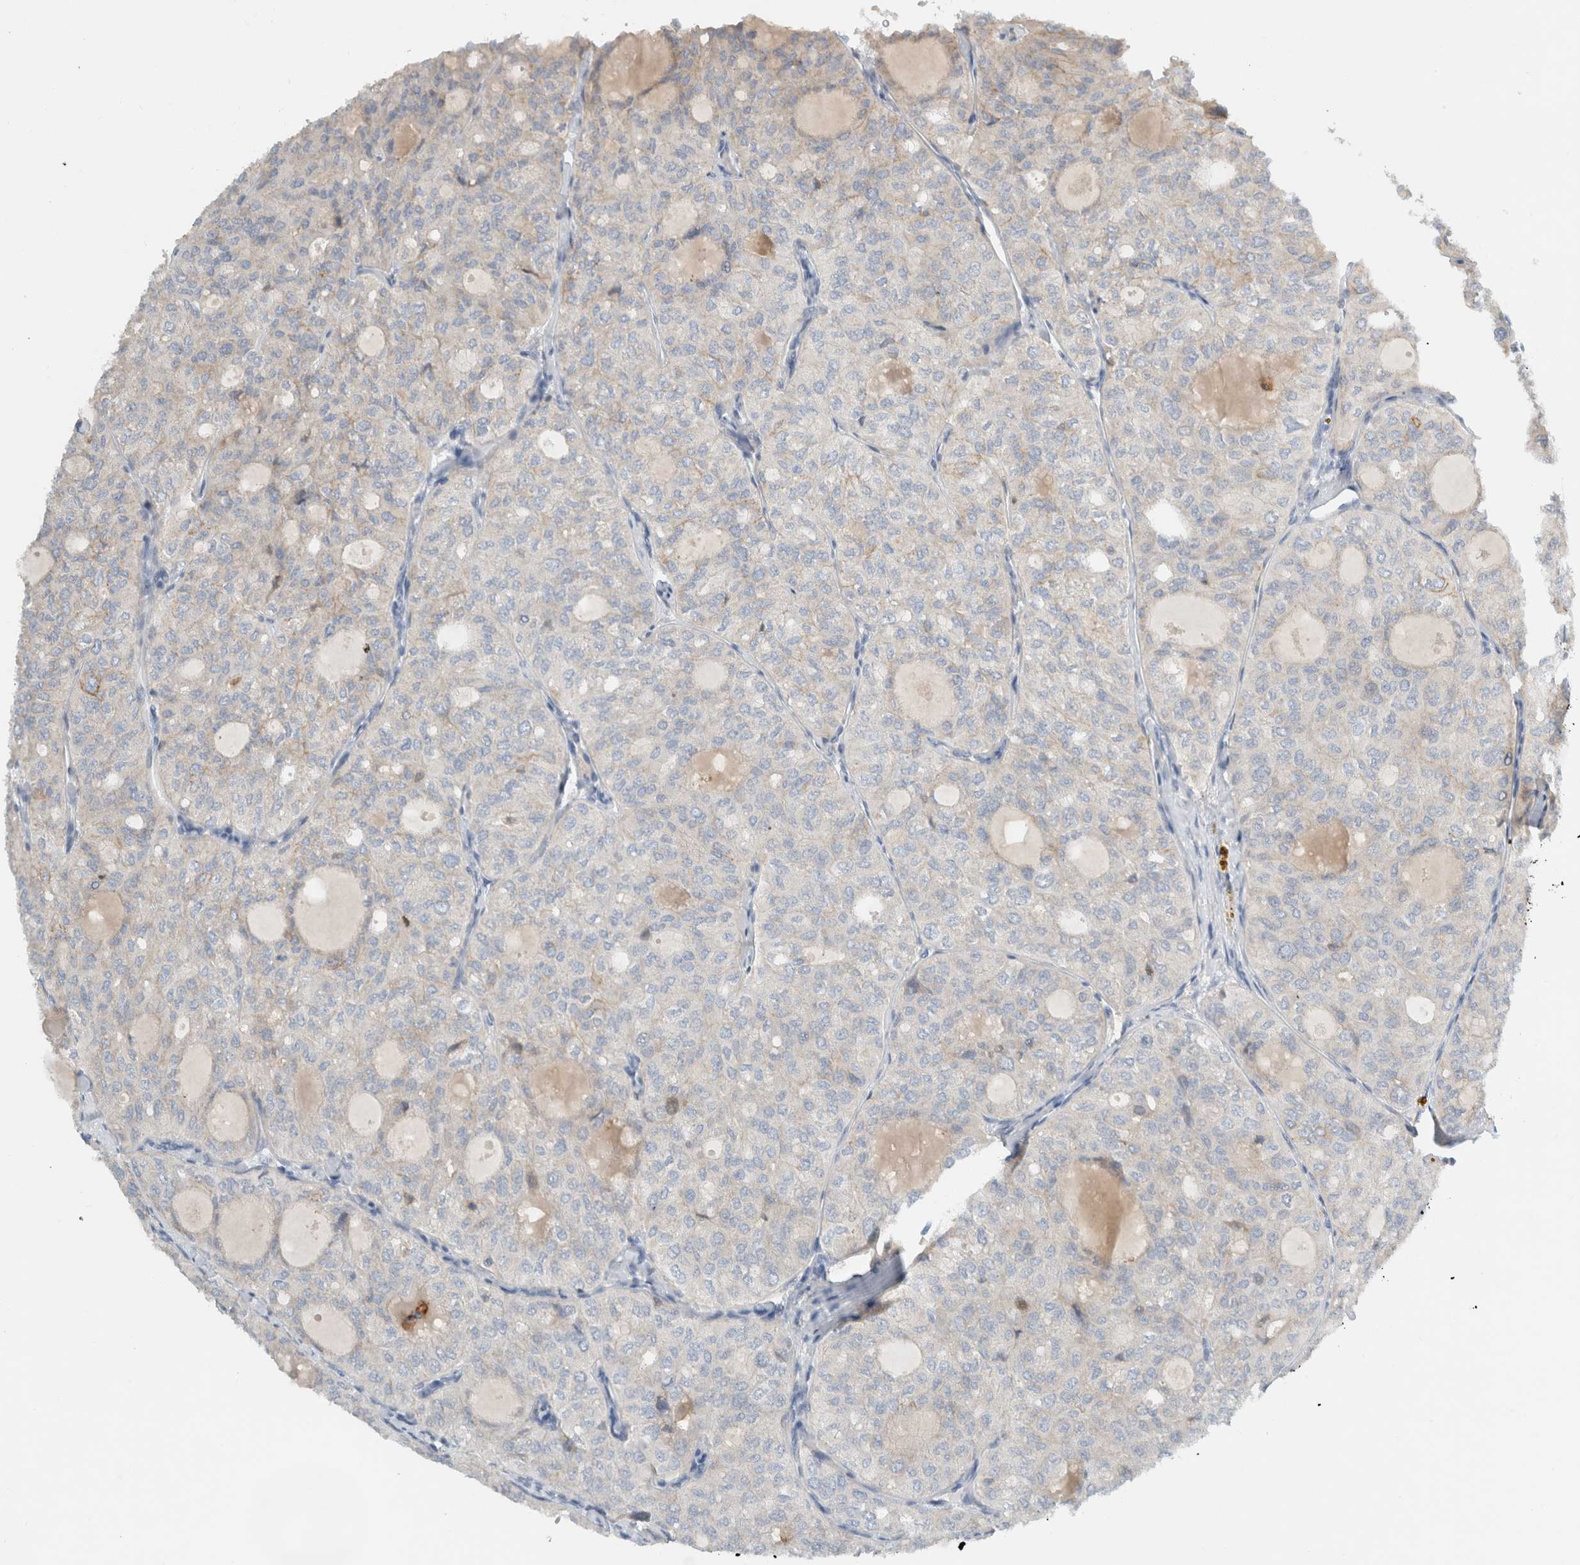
{"staining": {"intensity": "negative", "quantity": "none", "location": "none"}, "tissue": "thyroid cancer", "cell_type": "Tumor cells", "image_type": "cancer", "snomed": [{"axis": "morphology", "description": "Follicular adenoma carcinoma, NOS"}, {"axis": "topography", "description": "Thyroid gland"}], "caption": "The IHC histopathology image has no significant staining in tumor cells of thyroid cancer (follicular adenoma carcinoma) tissue.", "gene": "ERCC6L2", "patient": {"sex": "male", "age": 75}}